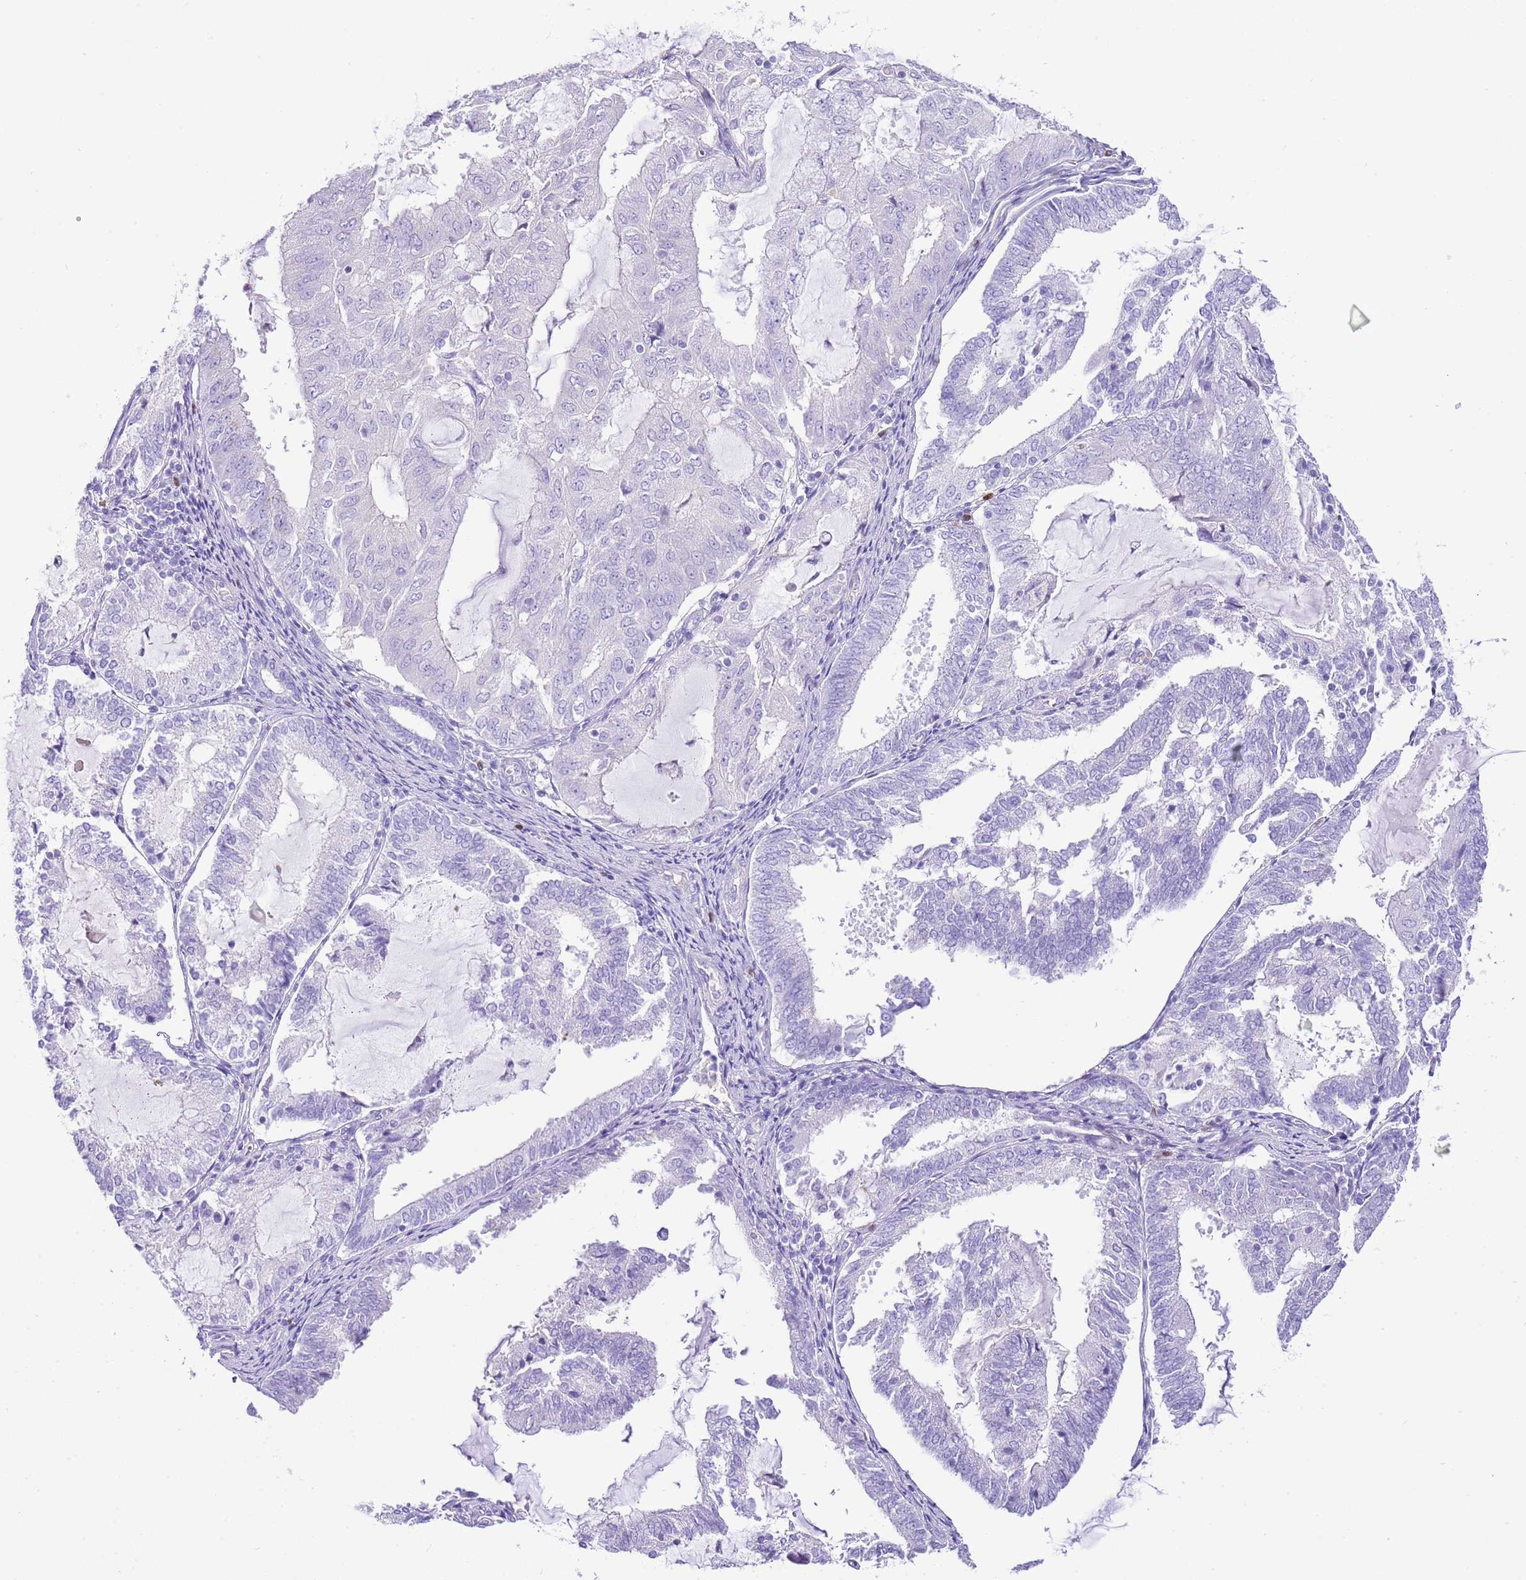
{"staining": {"intensity": "negative", "quantity": "none", "location": "none"}, "tissue": "endometrial cancer", "cell_type": "Tumor cells", "image_type": "cancer", "snomed": [{"axis": "morphology", "description": "Adenocarcinoma, NOS"}, {"axis": "topography", "description": "Endometrium"}], "caption": "A histopathology image of human endometrial cancer is negative for staining in tumor cells.", "gene": "BHLHA15", "patient": {"sex": "female", "age": 81}}